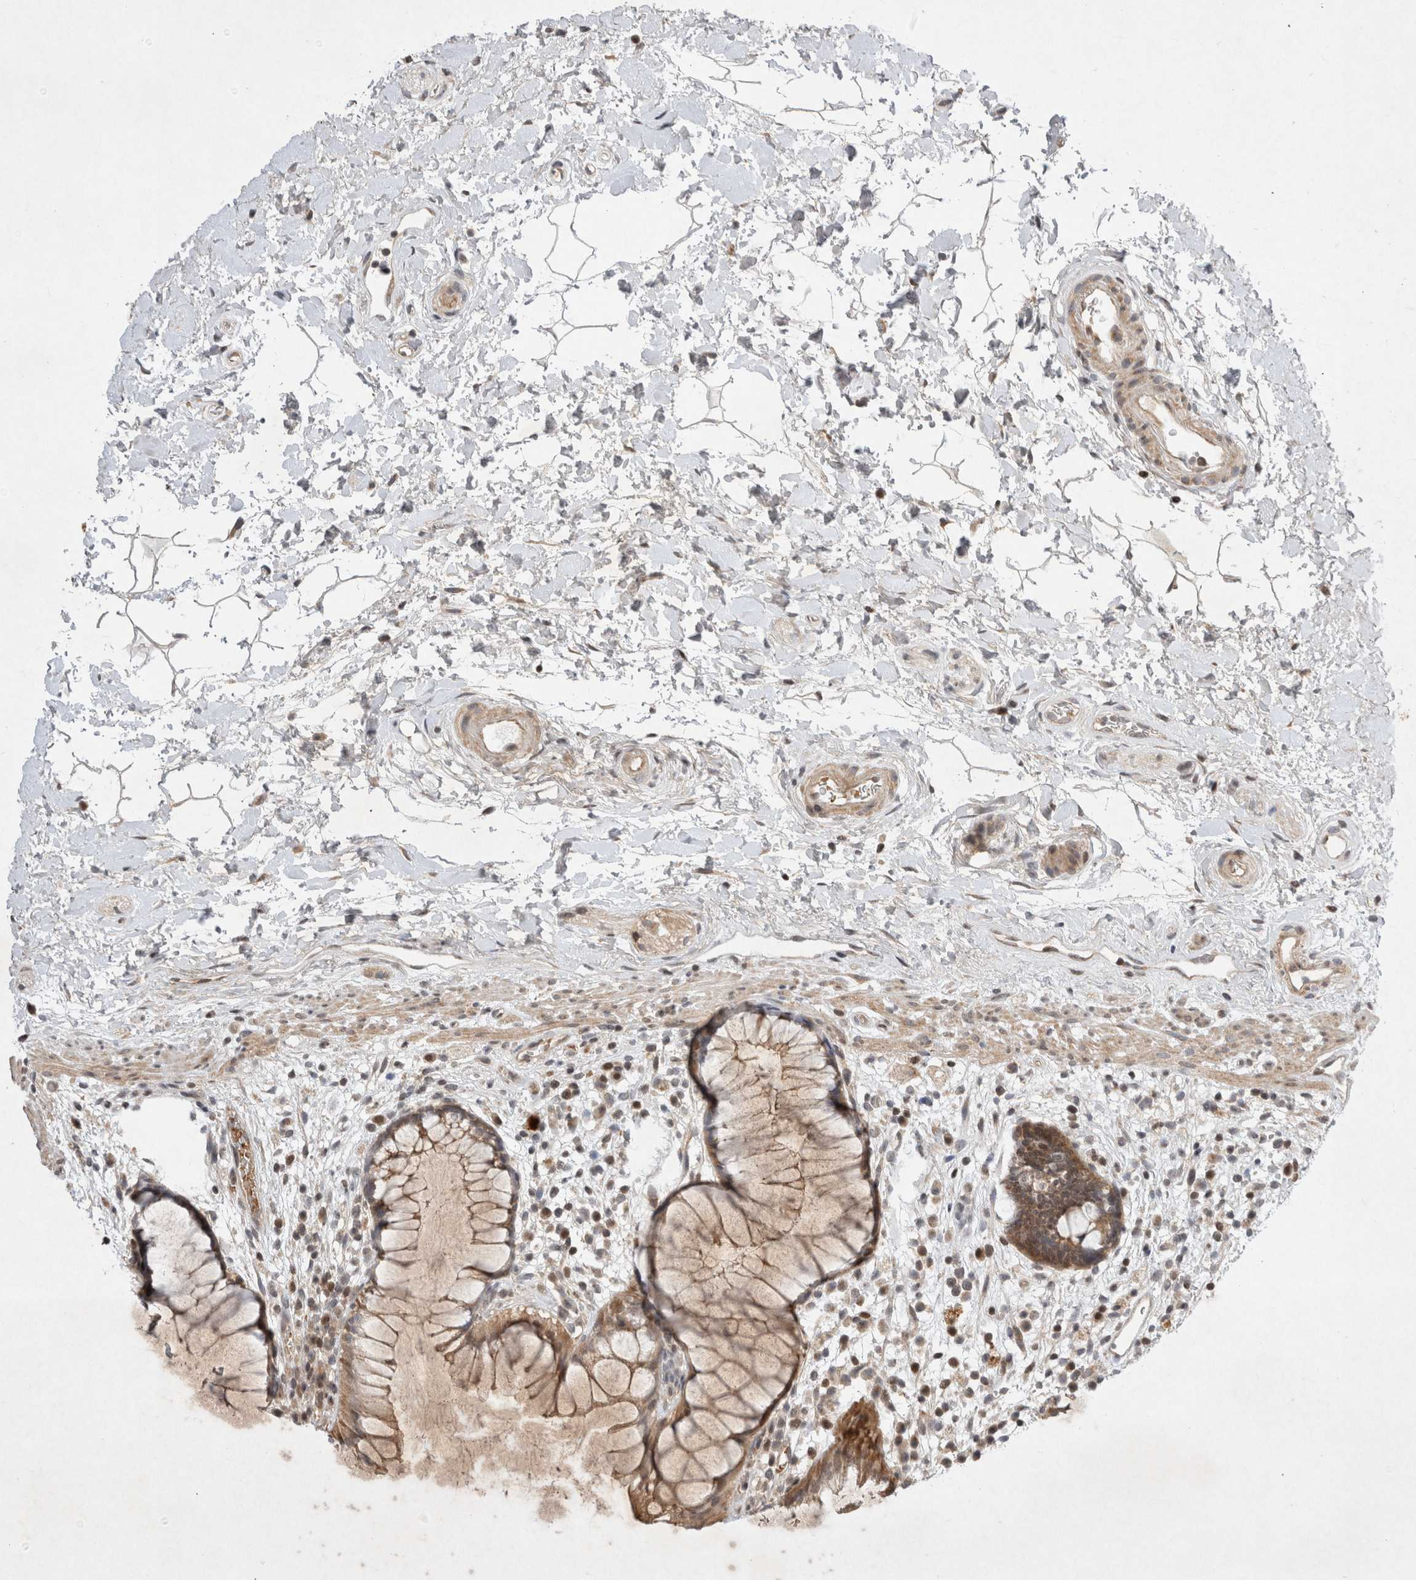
{"staining": {"intensity": "moderate", "quantity": ">75%", "location": "cytoplasmic/membranous"}, "tissue": "rectum", "cell_type": "Glandular cells", "image_type": "normal", "snomed": [{"axis": "morphology", "description": "Normal tissue, NOS"}, {"axis": "topography", "description": "Rectum"}], "caption": "The immunohistochemical stain highlights moderate cytoplasmic/membranous expression in glandular cells of normal rectum. (Stains: DAB in brown, nuclei in blue, Microscopy: brightfield microscopy at high magnification).", "gene": "EIF2AK1", "patient": {"sex": "male", "age": 51}}